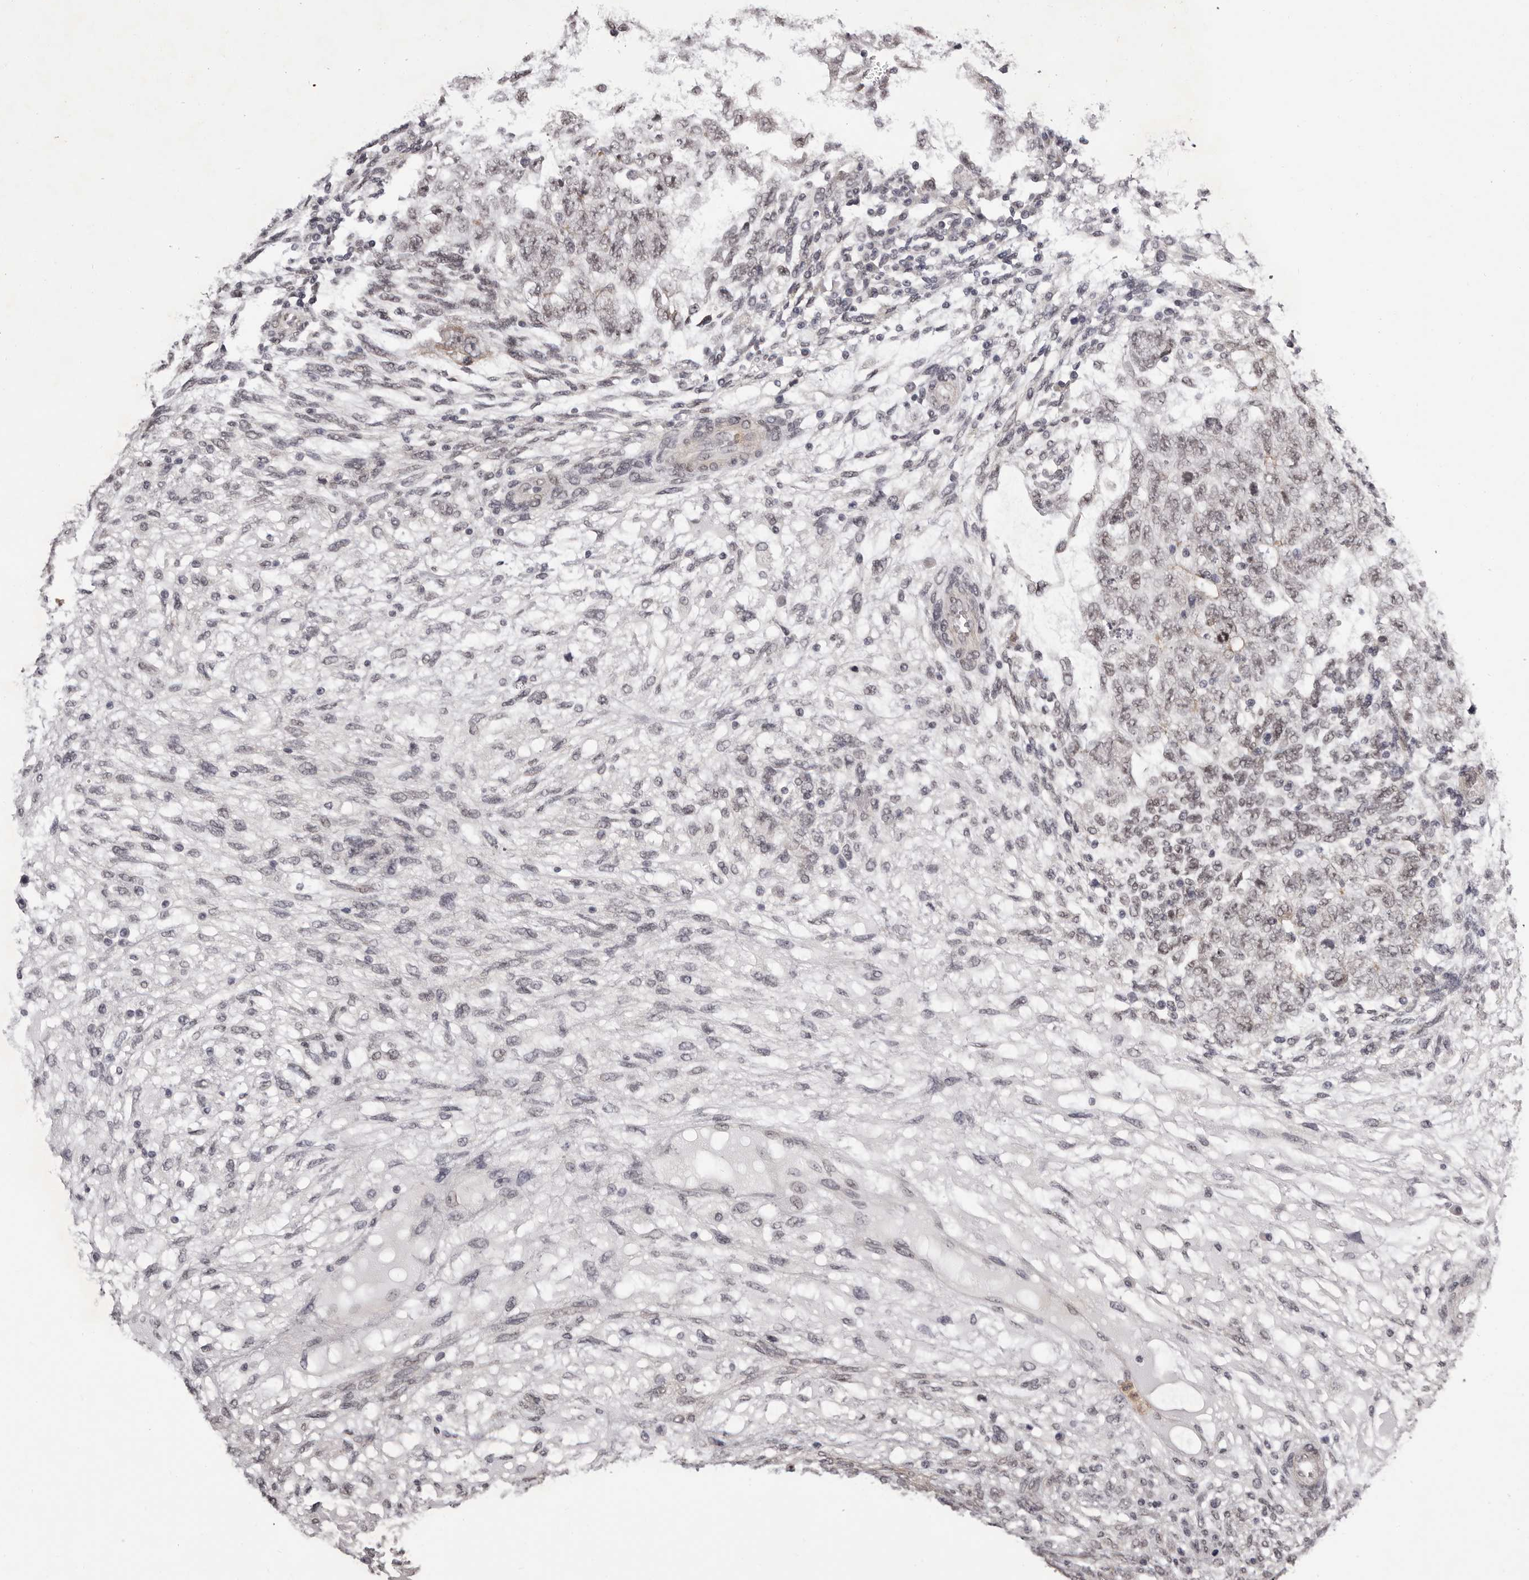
{"staining": {"intensity": "negative", "quantity": "none", "location": "none"}, "tissue": "testis cancer", "cell_type": "Tumor cells", "image_type": "cancer", "snomed": [{"axis": "morphology", "description": "Normal tissue, NOS"}, {"axis": "morphology", "description": "Carcinoma, Embryonal, NOS"}, {"axis": "topography", "description": "Testis"}], "caption": "Image shows no protein positivity in tumor cells of testis cancer tissue.", "gene": "RNF2", "patient": {"sex": "male", "age": 36}}